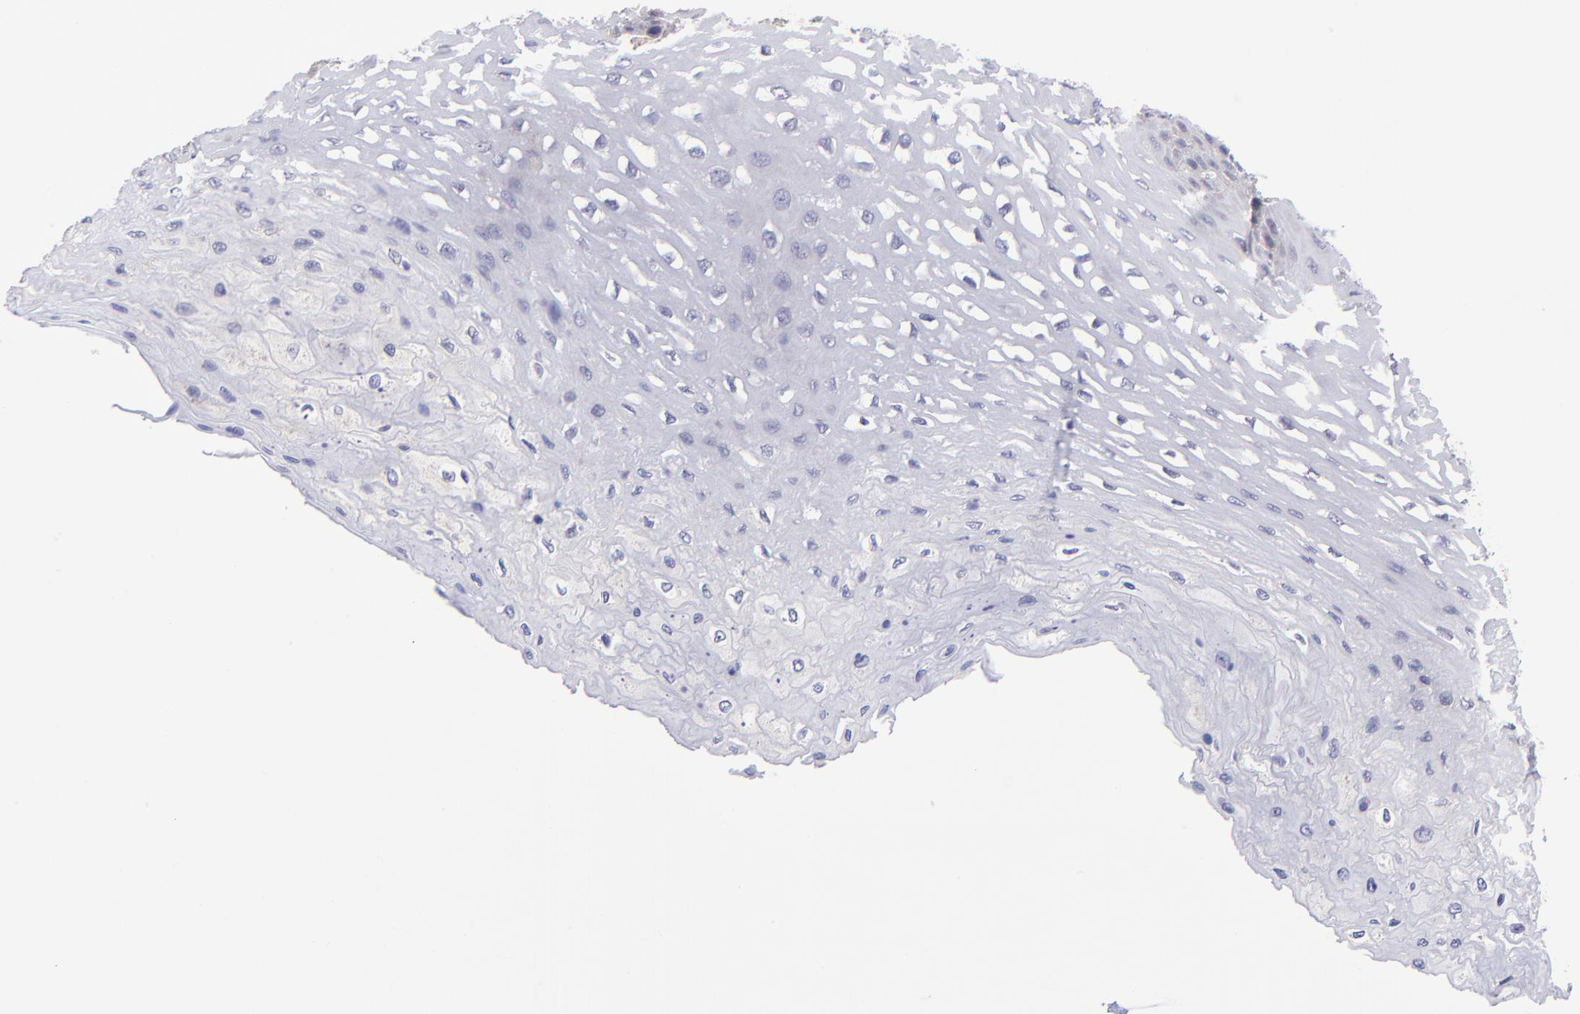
{"staining": {"intensity": "weak", "quantity": "<25%", "location": "cytoplasmic/membranous"}, "tissue": "esophagus", "cell_type": "Squamous epithelial cells", "image_type": "normal", "snomed": [{"axis": "morphology", "description": "Normal tissue, NOS"}, {"axis": "topography", "description": "Esophagus"}], "caption": "A high-resolution photomicrograph shows immunohistochemistry staining of normal esophagus, which exhibits no significant expression in squamous epithelial cells.", "gene": "NSF", "patient": {"sex": "female", "age": 72}}